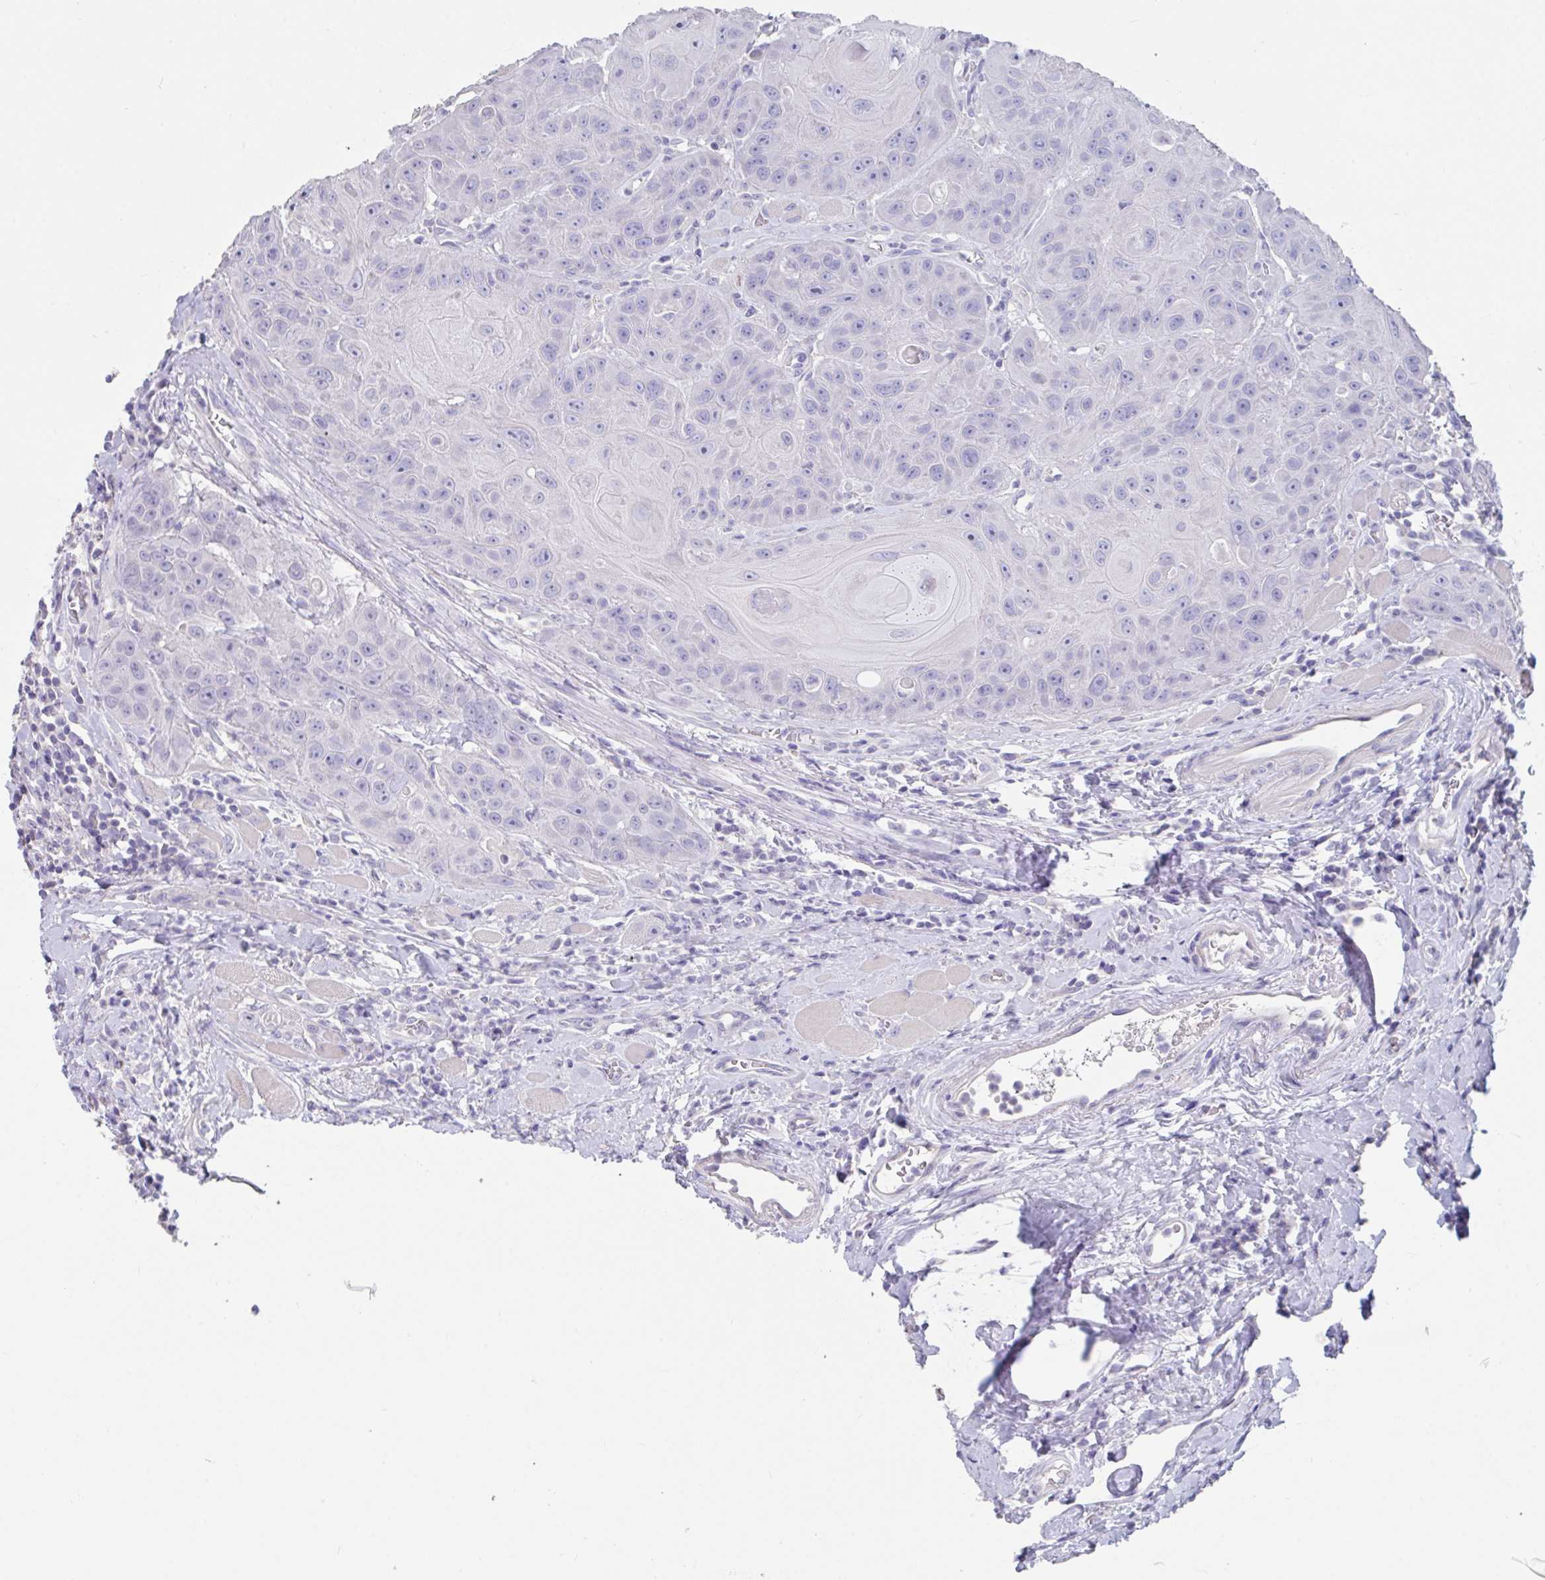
{"staining": {"intensity": "negative", "quantity": "none", "location": "none"}, "tissue": "head and neck cancer", "cell_type": "Tumor cells", "image_type": "cancer", "snomed": [{"axis": "morphology", "description": "Squamous cell carcinoma, NOS"}, {"axis": "topography", "description": "Head-Neck"}], "caption": "This photomicrograph is of head and neck cancer stained with IHC to label a protein in brown with the nuclei are counter-stained blue. There is no expression in tumor cells.", "gene": "SLC44A4", "patient": {"sex": "female", "age": 59}}